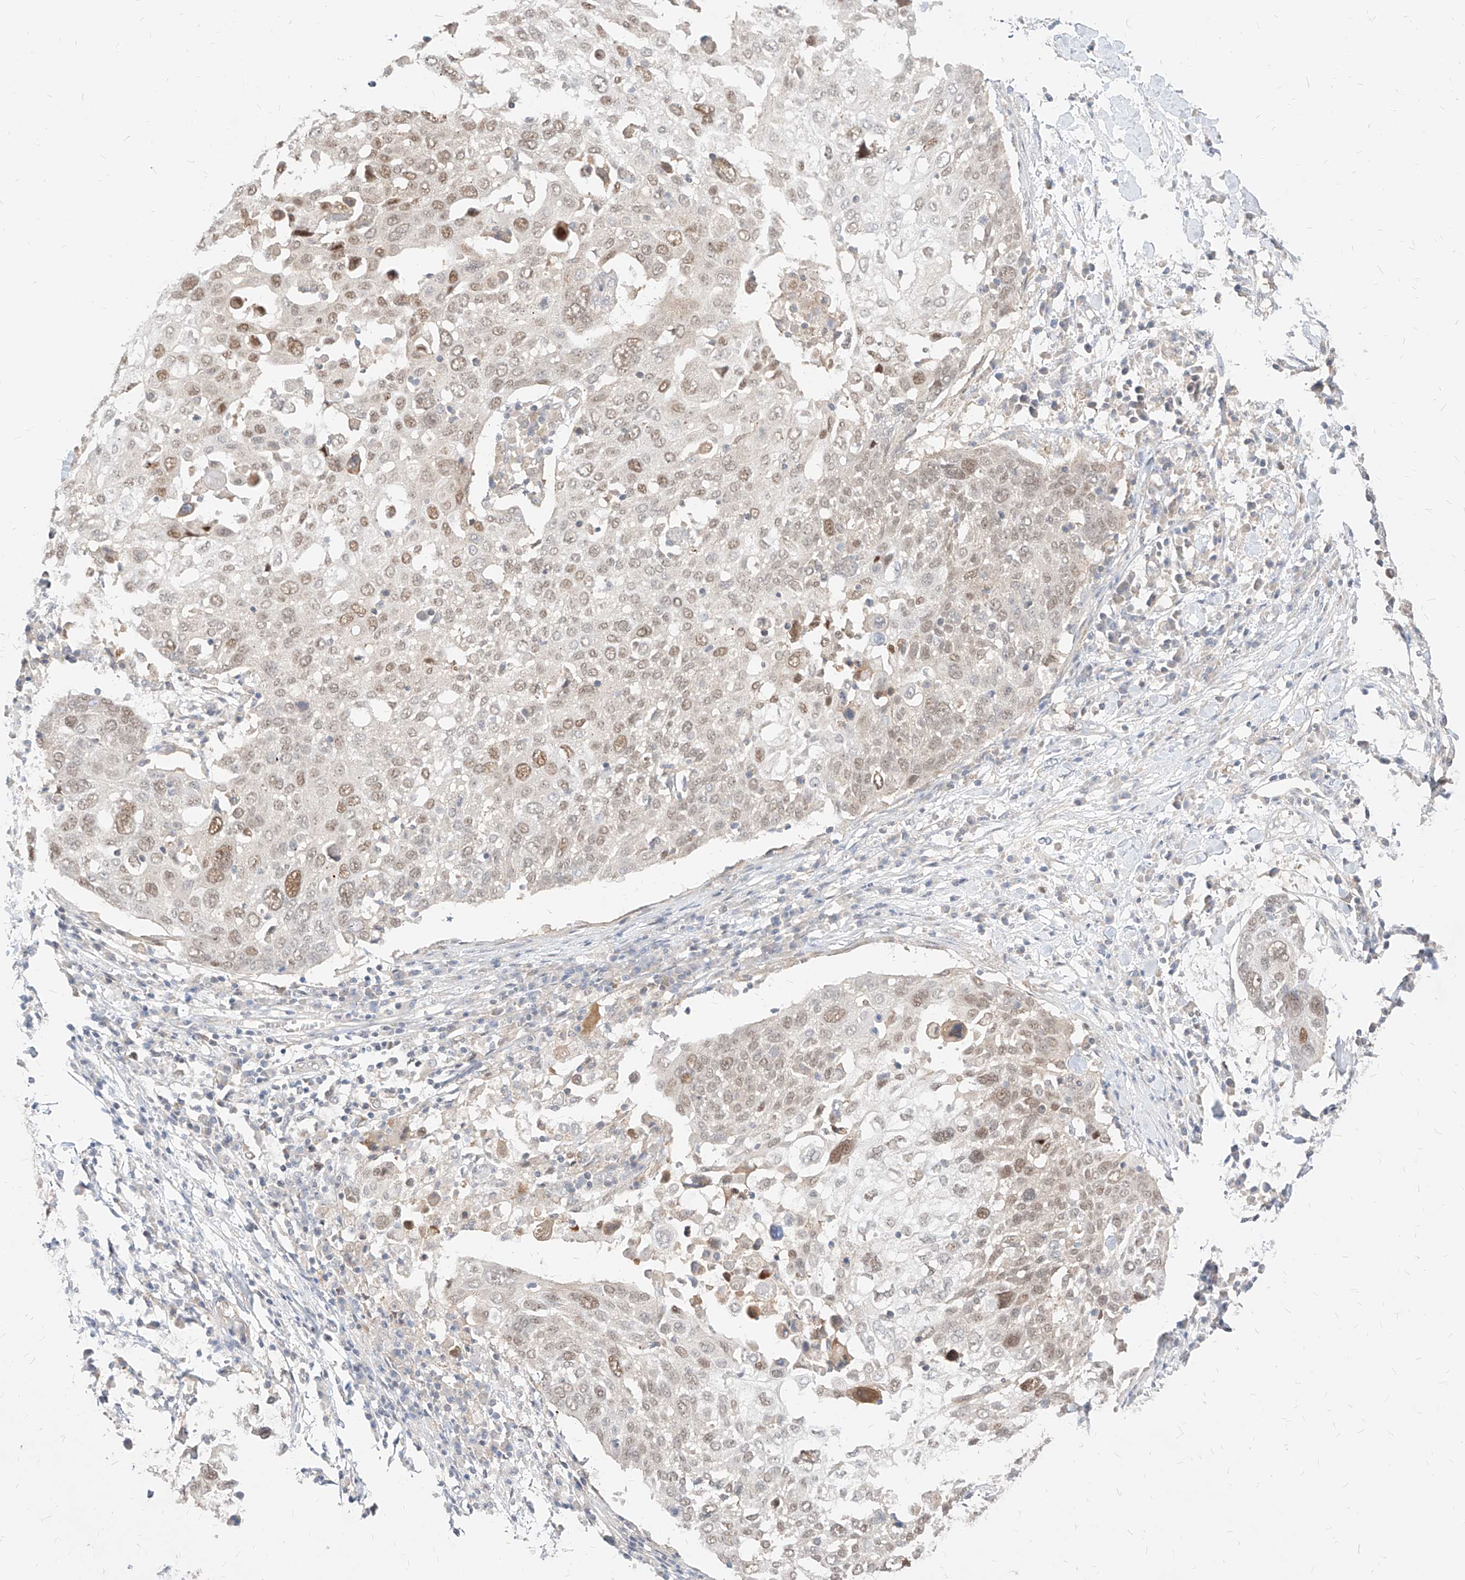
{"staining": {"intensity": "moderate", "quantity": "<25%", "location": "nuclear"}, "tissue": "lung cancer", "cell_type": "Tumor cells", "image_type": "cancer", "snomed": [{"axis": "morphology", "description": "Squamous cell carcinoma, NOS"}, {"axis": "topography", "description": "Lung"}], "caption": "Lung cancer stained with IHC reveals moderate nuclear staining in approximately <25% of tumor cells.", "gene": "TSNAX", "patient": {"sex": "male", "age": 65}}